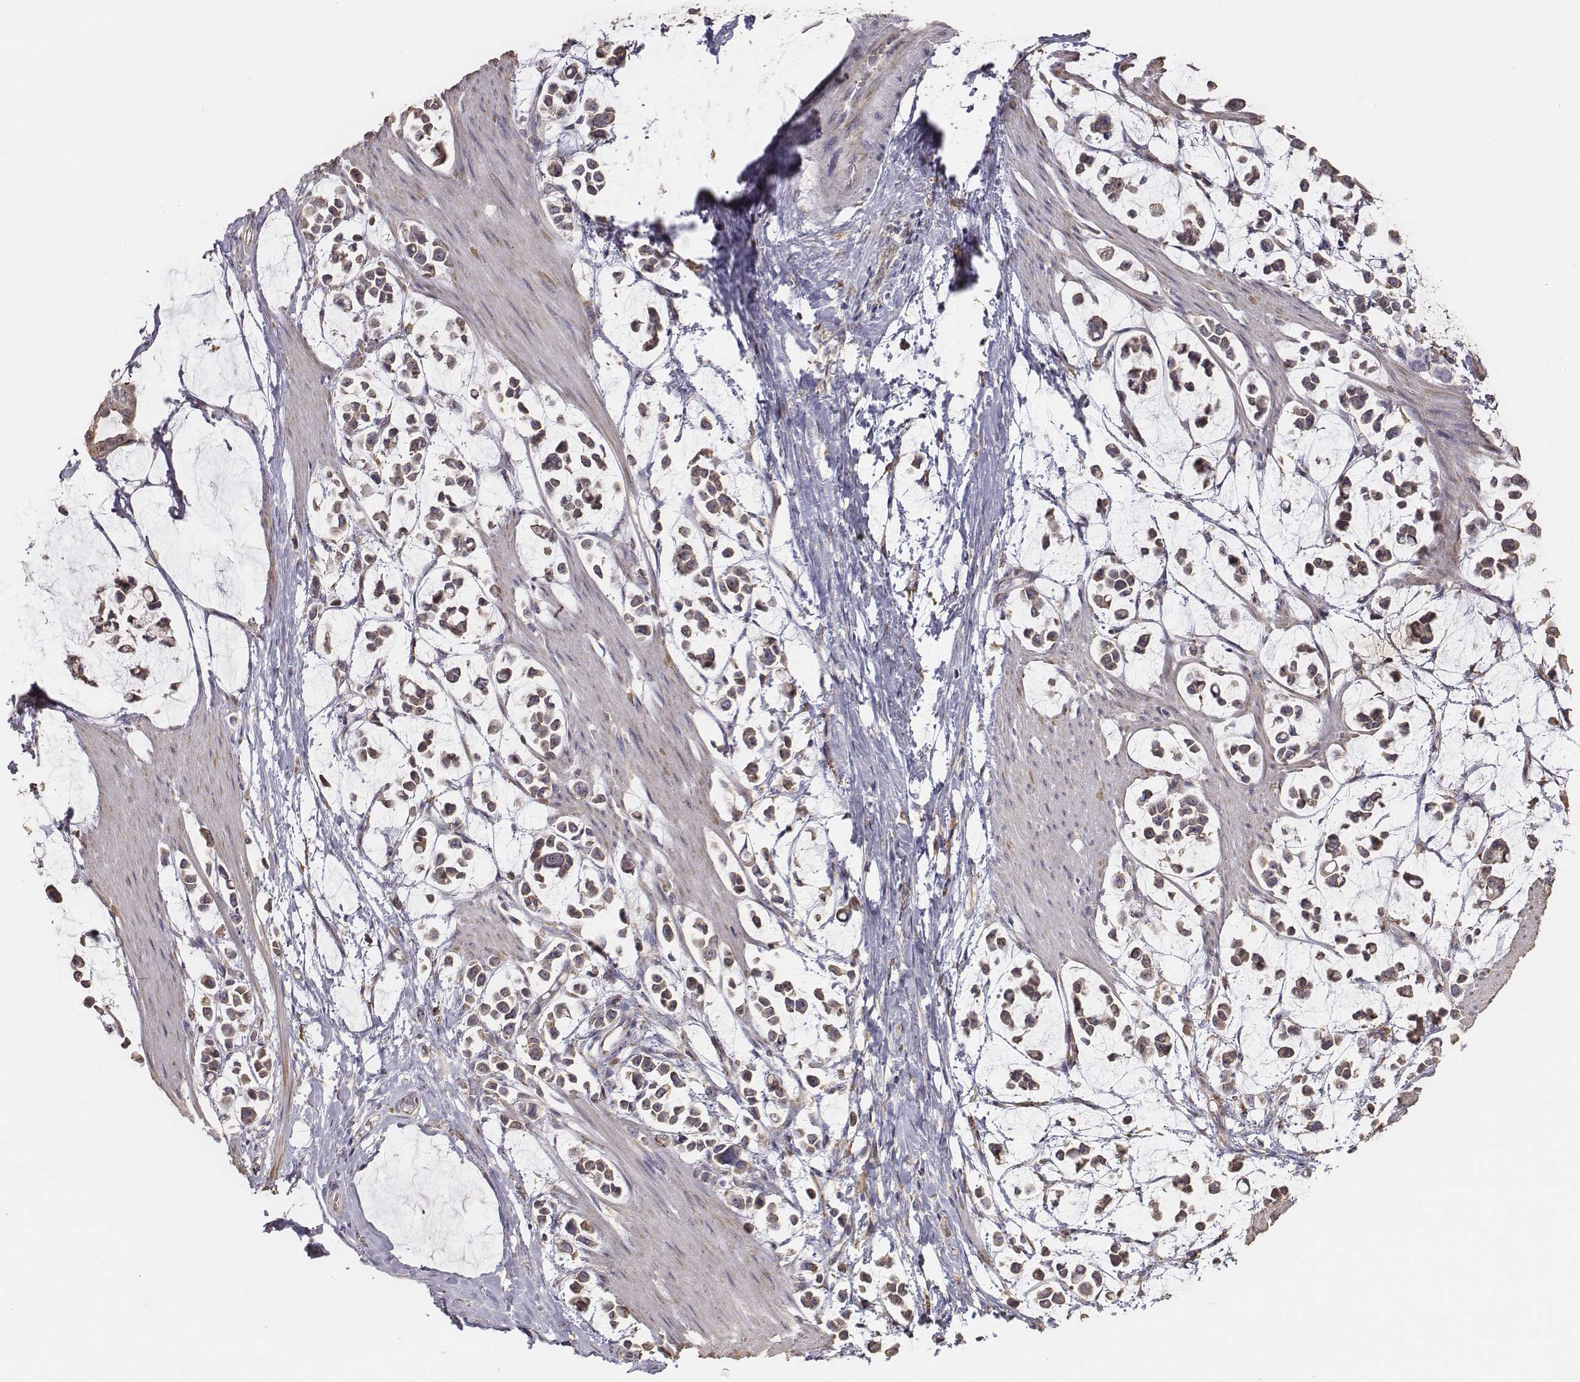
{"staining": {"intensity": "moderate", "quantity": ">75%", "location": "cytoplasmic/membranous"}, "tissue": "stomach cancer", "cell_type": "Tumor cells", "image_type": "cancer", "snomed": [{"axis": "morphology", "description": "Adenocarcinoma, NOS"}, {"axis": "topography", "description": "Stomach"}], "caption": "A high-resolution histopathology image shows IHC staining of stomach cancer, which shows moderate cytoplasmic/membranous positivity in about >75% of tumor cells.", "gene": "AP1B1", "patient": {"sex": "male", "age": 82}}